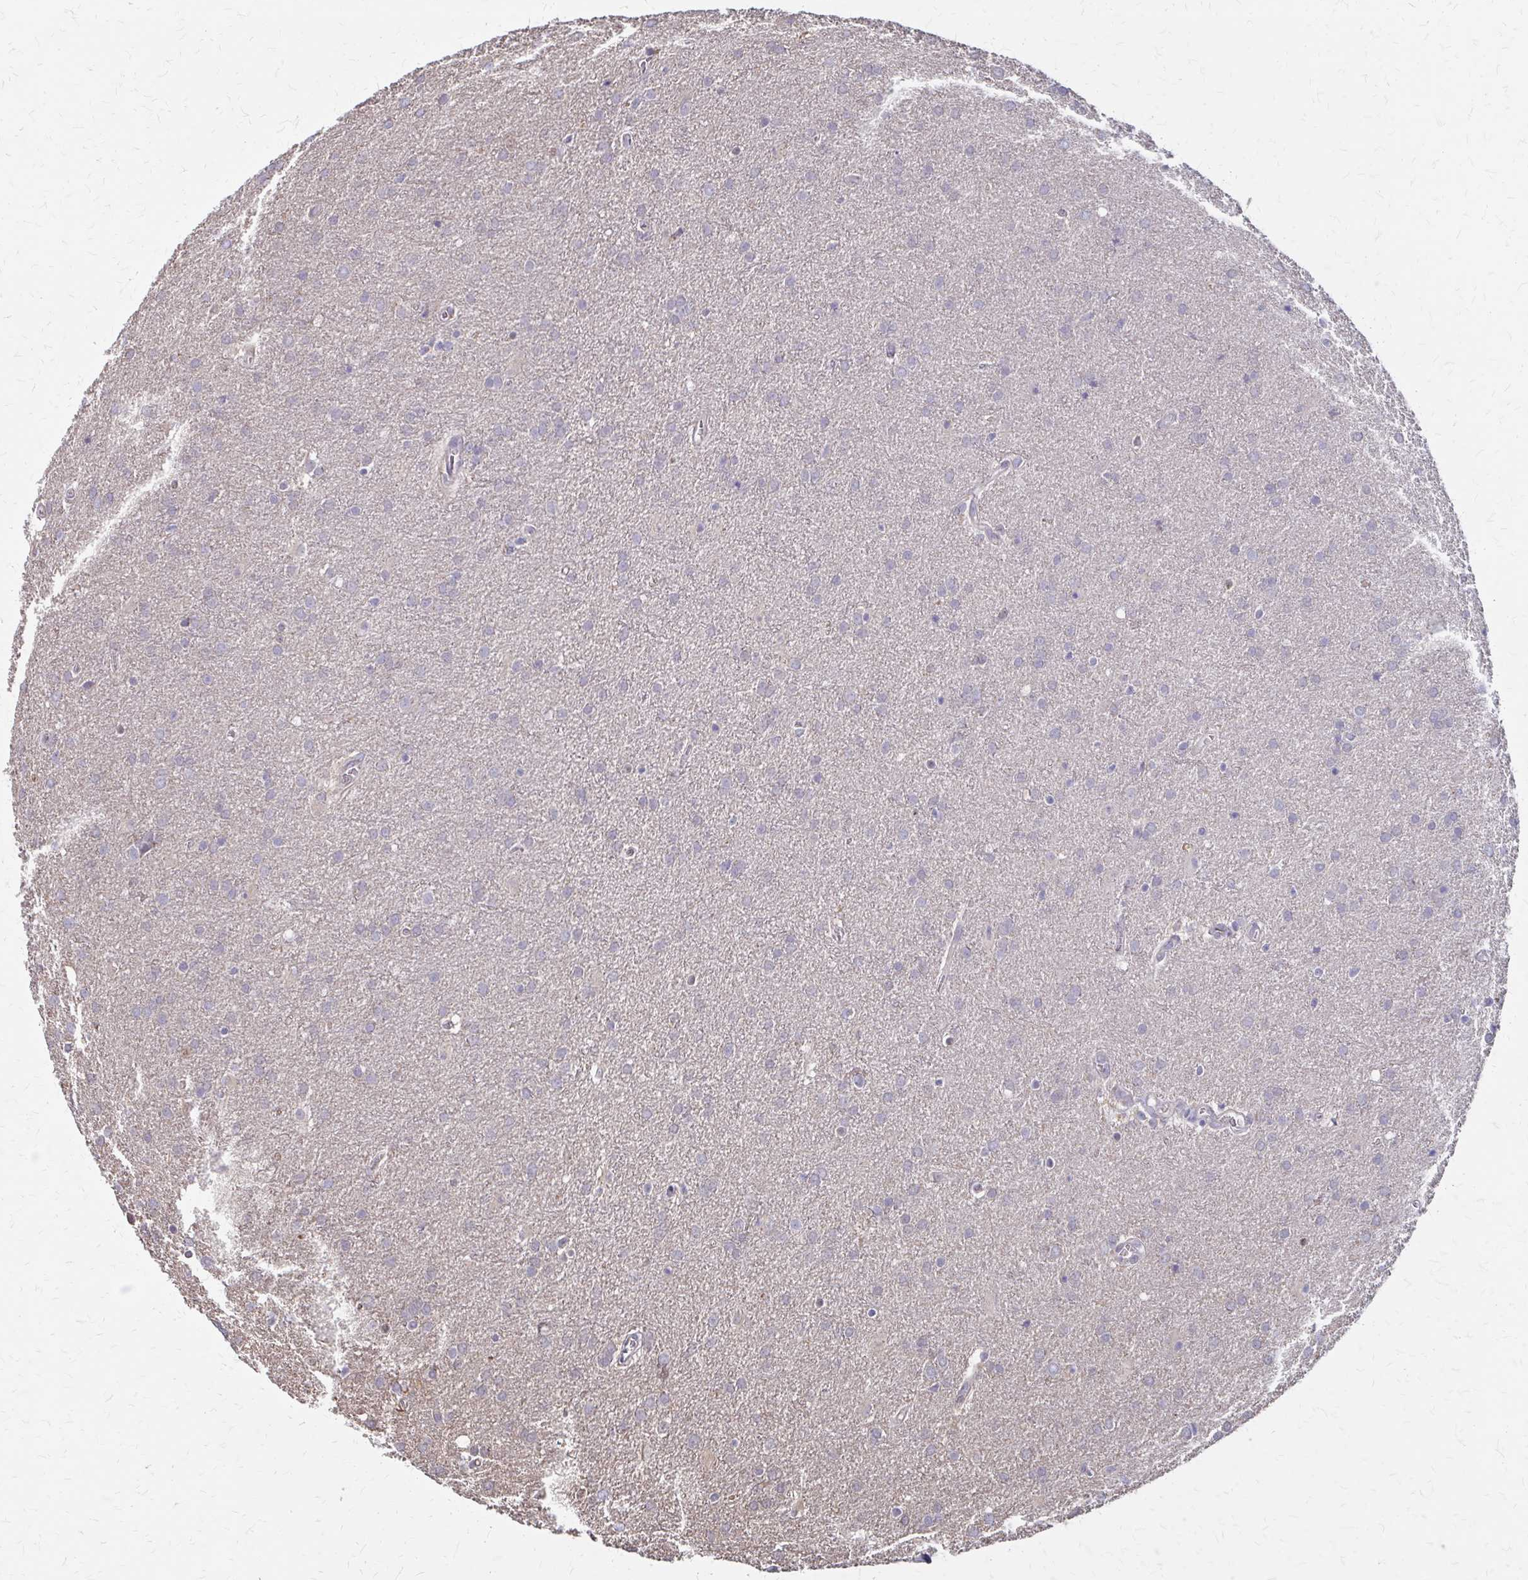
{"staining": {"intensity": "negative", "quantity": "none", "location": "none"}, "tissue": "glioma", "cell_type": "Tumor cells", "image_type": "cancer", "snomed": [{"axis": "morphology", "description": "Glioma, malignant, Low grade"}, {"axis": "topography", "description": "Brain"}], "caption": "DAB (3,3'-diaminobenzidine) immunohistochemical staining of low-grade glioma (malignant) exhibits no significant positivity in tumor cells. (Stains: DAB immunohistochemistry with hematoxylin counter stain, Microscopy: brightfield microscopy at high magnification).", "gene": "IFI44L", "patient": {"sex": "female", "age": 32}}